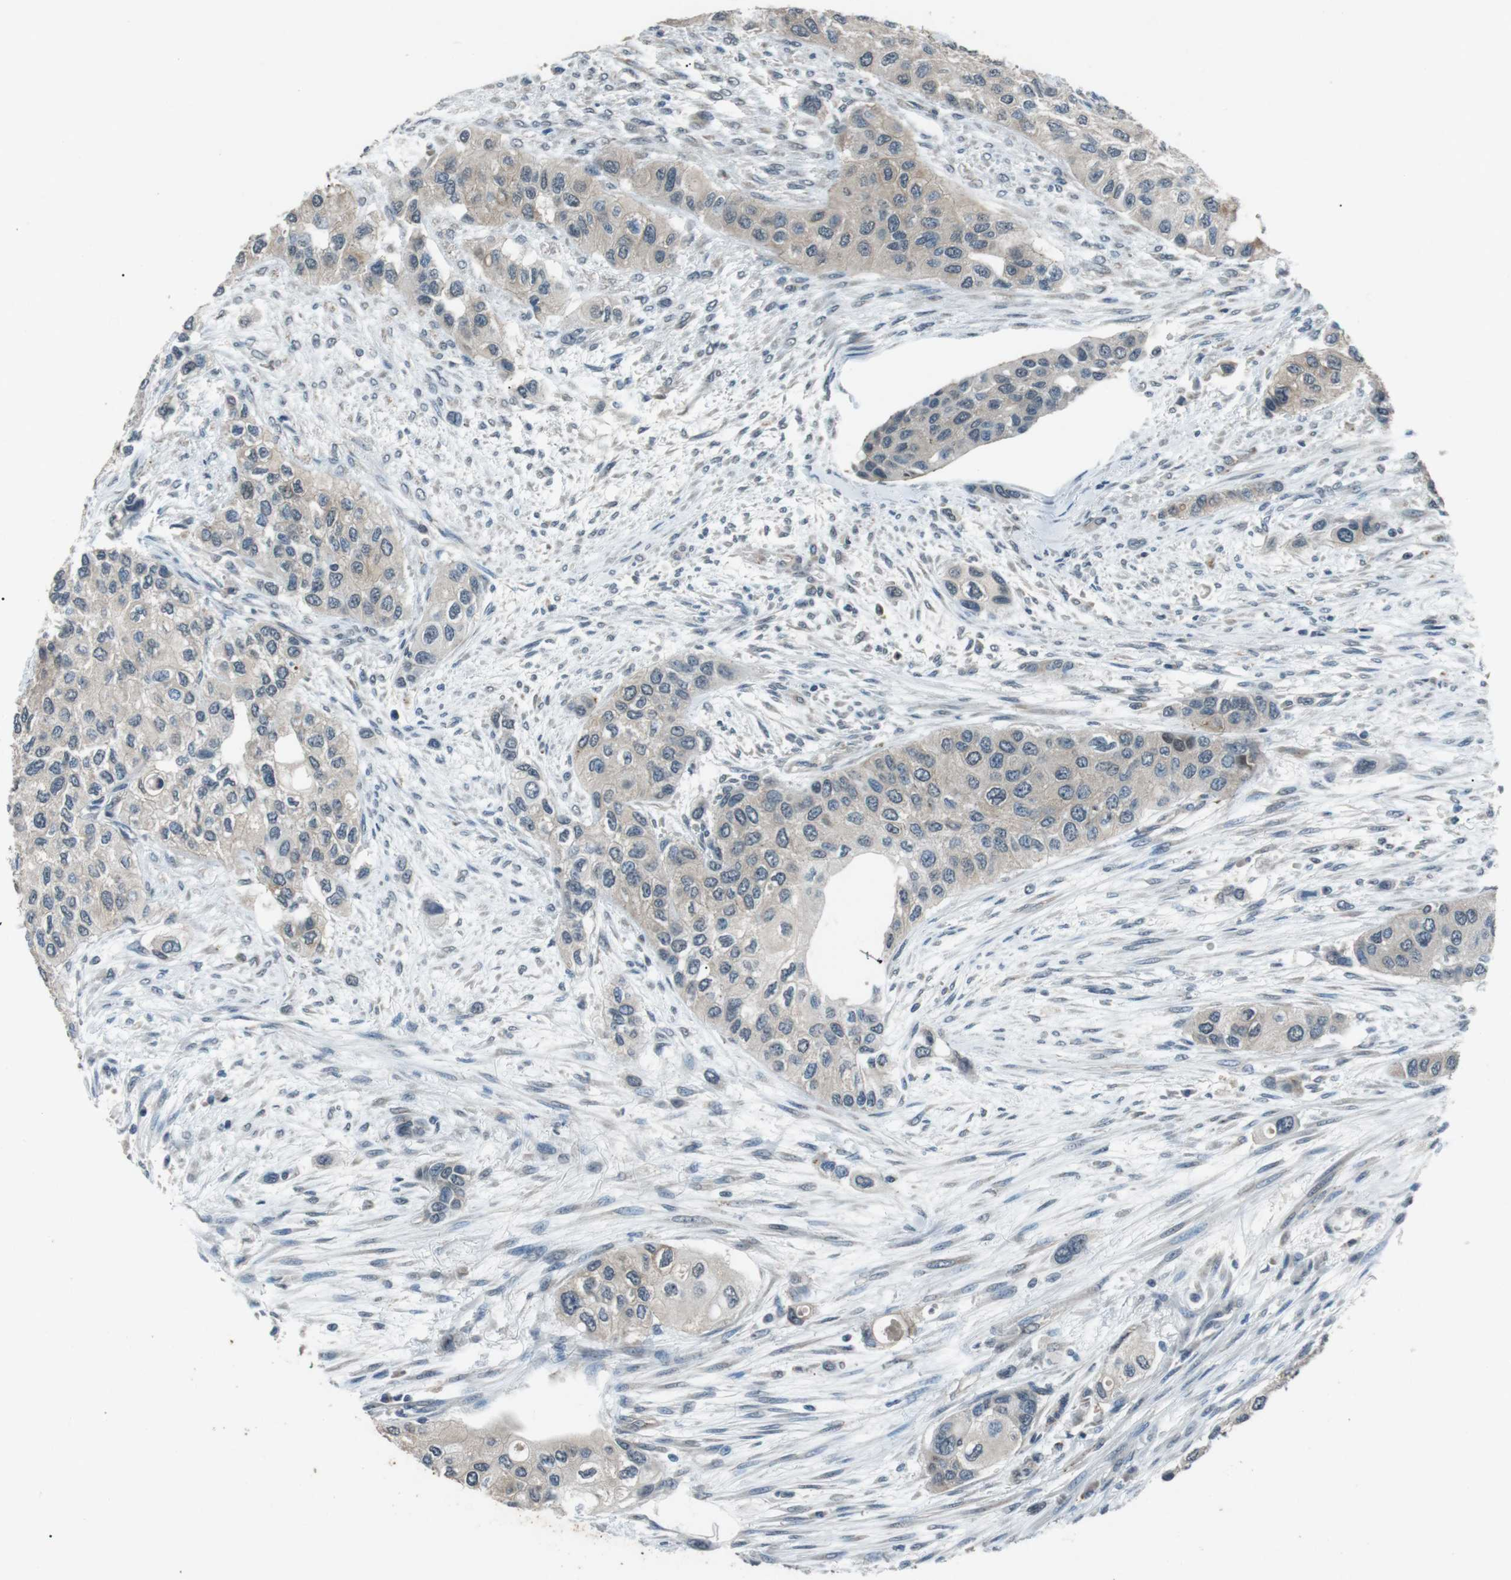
{"staining": {"intensity": "negative", "quantity": "none", "location": "none"}, "tissue": "urothelial cancer", "cell_type": "Tumor cells", "image_type": "cancer", "snomed": [{"axis": "morphology", "description": "Urothelial carcinoma, High grade"}, {"axis": "topography", "description": "Urinary bladder"}], "caption": "Tumor cells show no significant protein expression in urothelial carcinoma (high-grade).", "gene": "NEK7", "patient": {"sex": "female", "age": 56}}